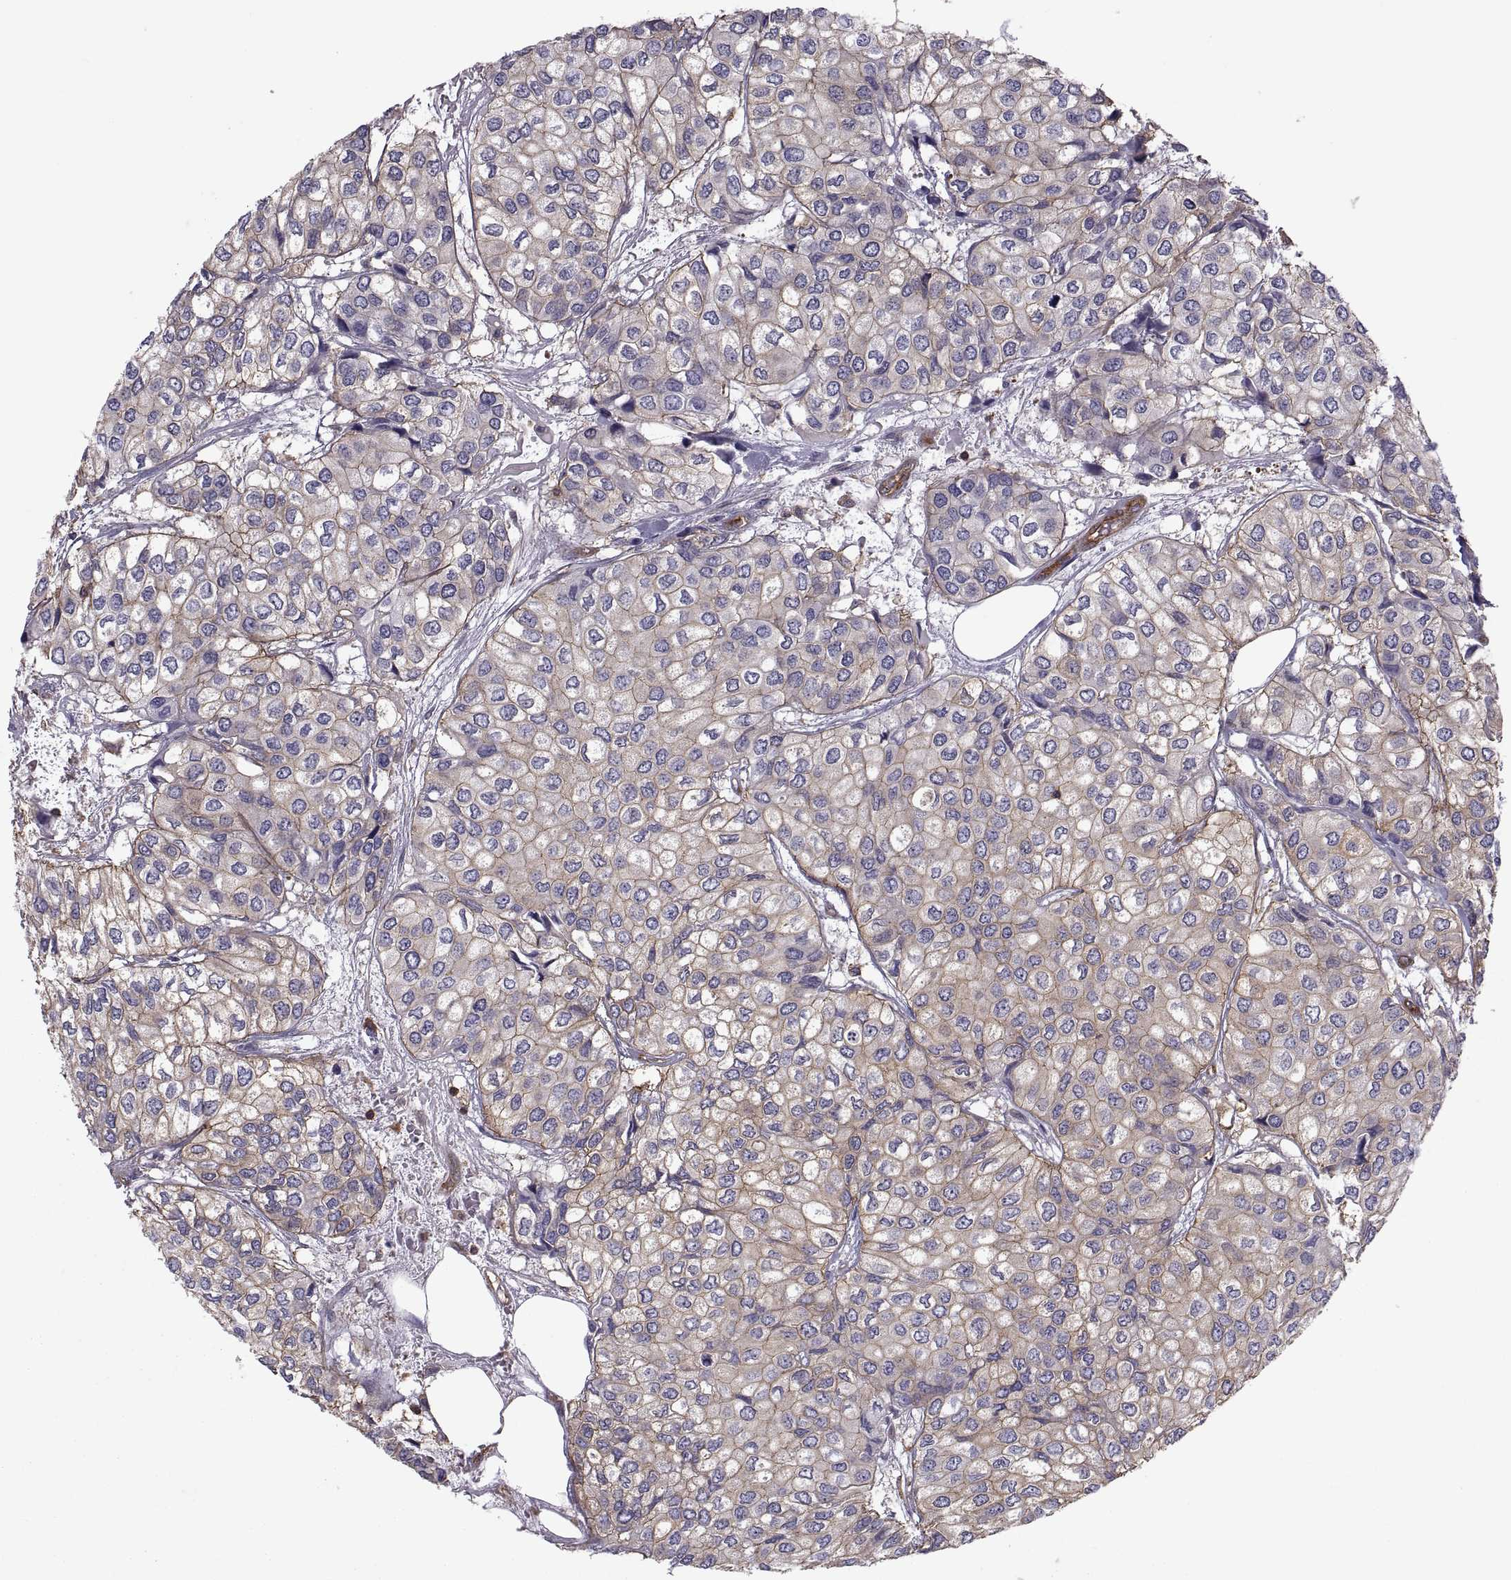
{"staining": {"intensity": "moderate", "quantity": "25%-75%", "location": "cytoplasmic/membranous"}, "tissue": "urothelial cancer", "cell_type": "Tumor cells", "image_type": "cancer", "snomed": [{"axis": "morphology", "description": "Urothelial carcinoma, High grade"}, {"axis": "topography", "description": "Urinary bladder"}], "caption": "Immunohistochemical staining of urothelial cancer reveals moderate cytoplasmic/membranous protein expression in about 25%-75% of tumor cells. (Stains: DAB in brown, nuclei in blue, Microscopy: brightfield microscopy at high magnification).", "gene": "MYH9", "patient": {"sex": "male", "age": 73}}